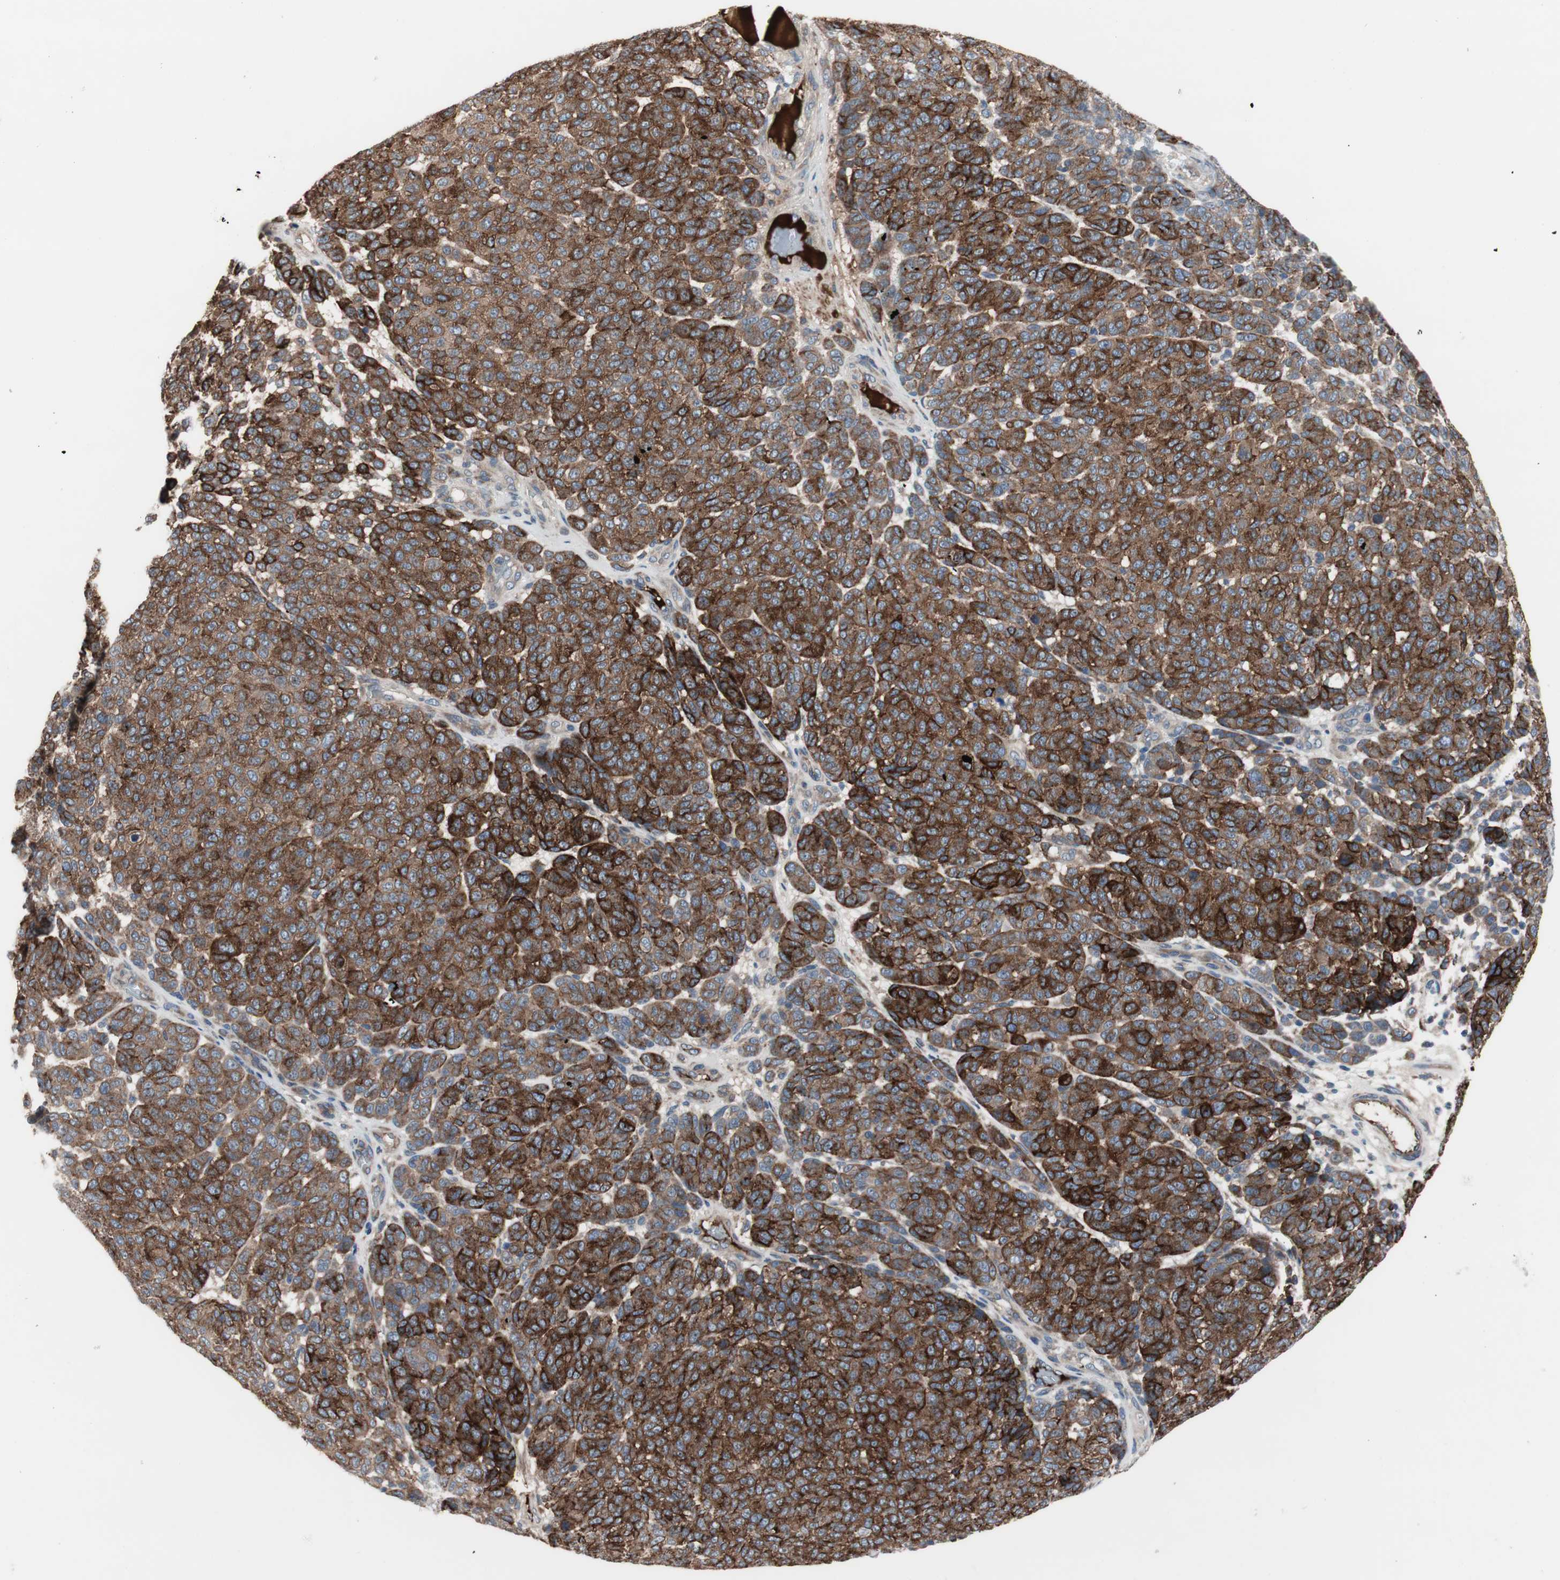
{"staining": {"intensity": "moderate", "quantity": ">75%", "location": "cytoplasmic/membranous"}, "tissue": "melanoma", "cell_type": "Tumor cells", "image_type": "cancer", "snomed": [{"axis": "morphology", "description": "Malignant melanoma, NOS"}, {"axis": "topography", "description": "Skin"}], "caption": "Malignant melanoma stained for a protein reveals moderate cytoplasmic/membranous positivity in tumor cells.", "gene": "KANSL1", "patient": {"sex": "male", "age": 59}}